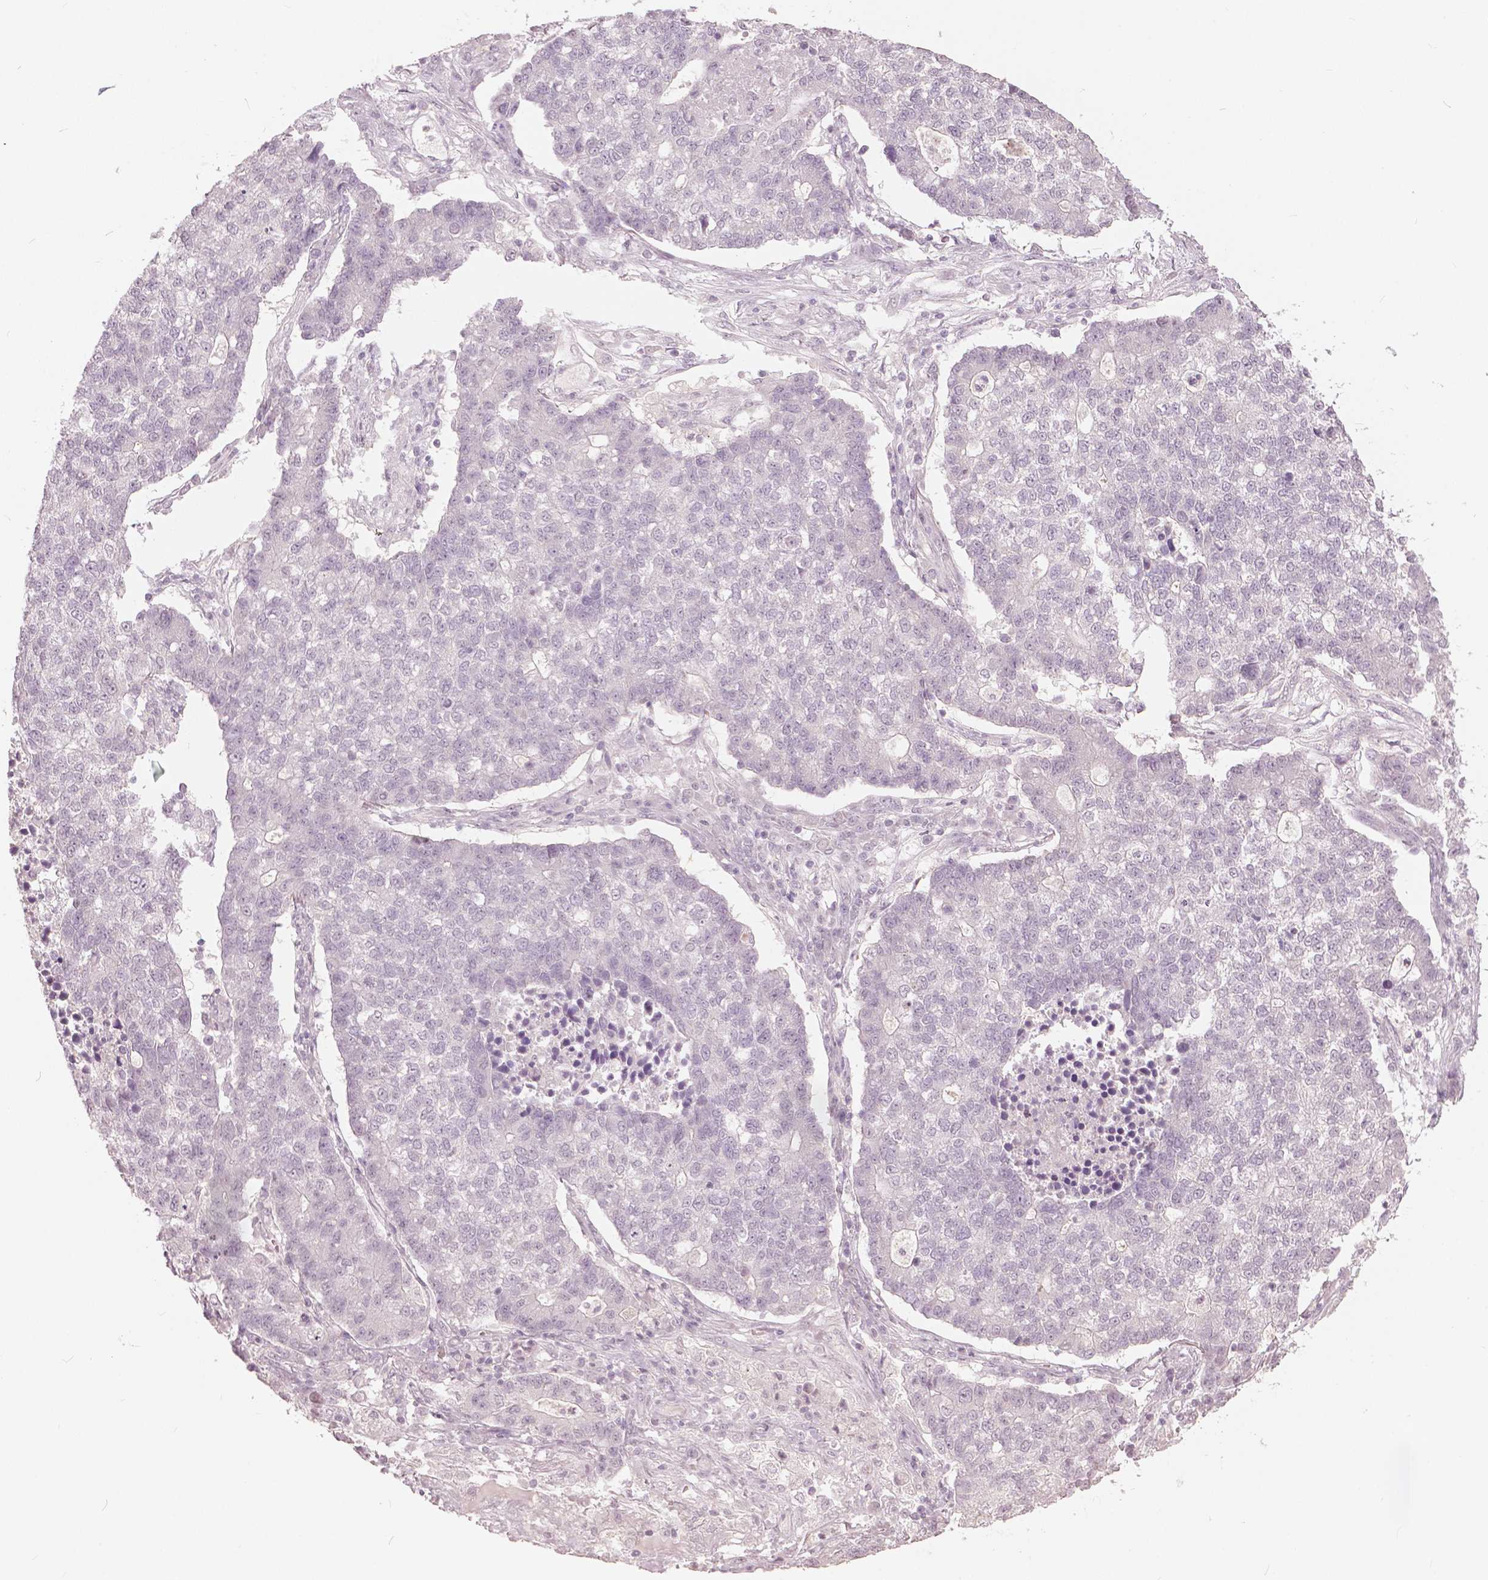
{"staining": {"intensity": "negative", "quantity": "none", "location": "none"}, "tissue": "lung cancer", "cell_type": "Tumor cells", "image_type": "cancer", "snomed": [{"axis": "morphology", "description": "Adenocarcinoma, NOS"}, {"axis": "topography", "description": "Lung"}], "caption": "This is an immunohistochemistry image of lung cancer. There is no staining in tumor cells.", "gene": "NANOG", "patient": {"sex": "male", "age": 57}}